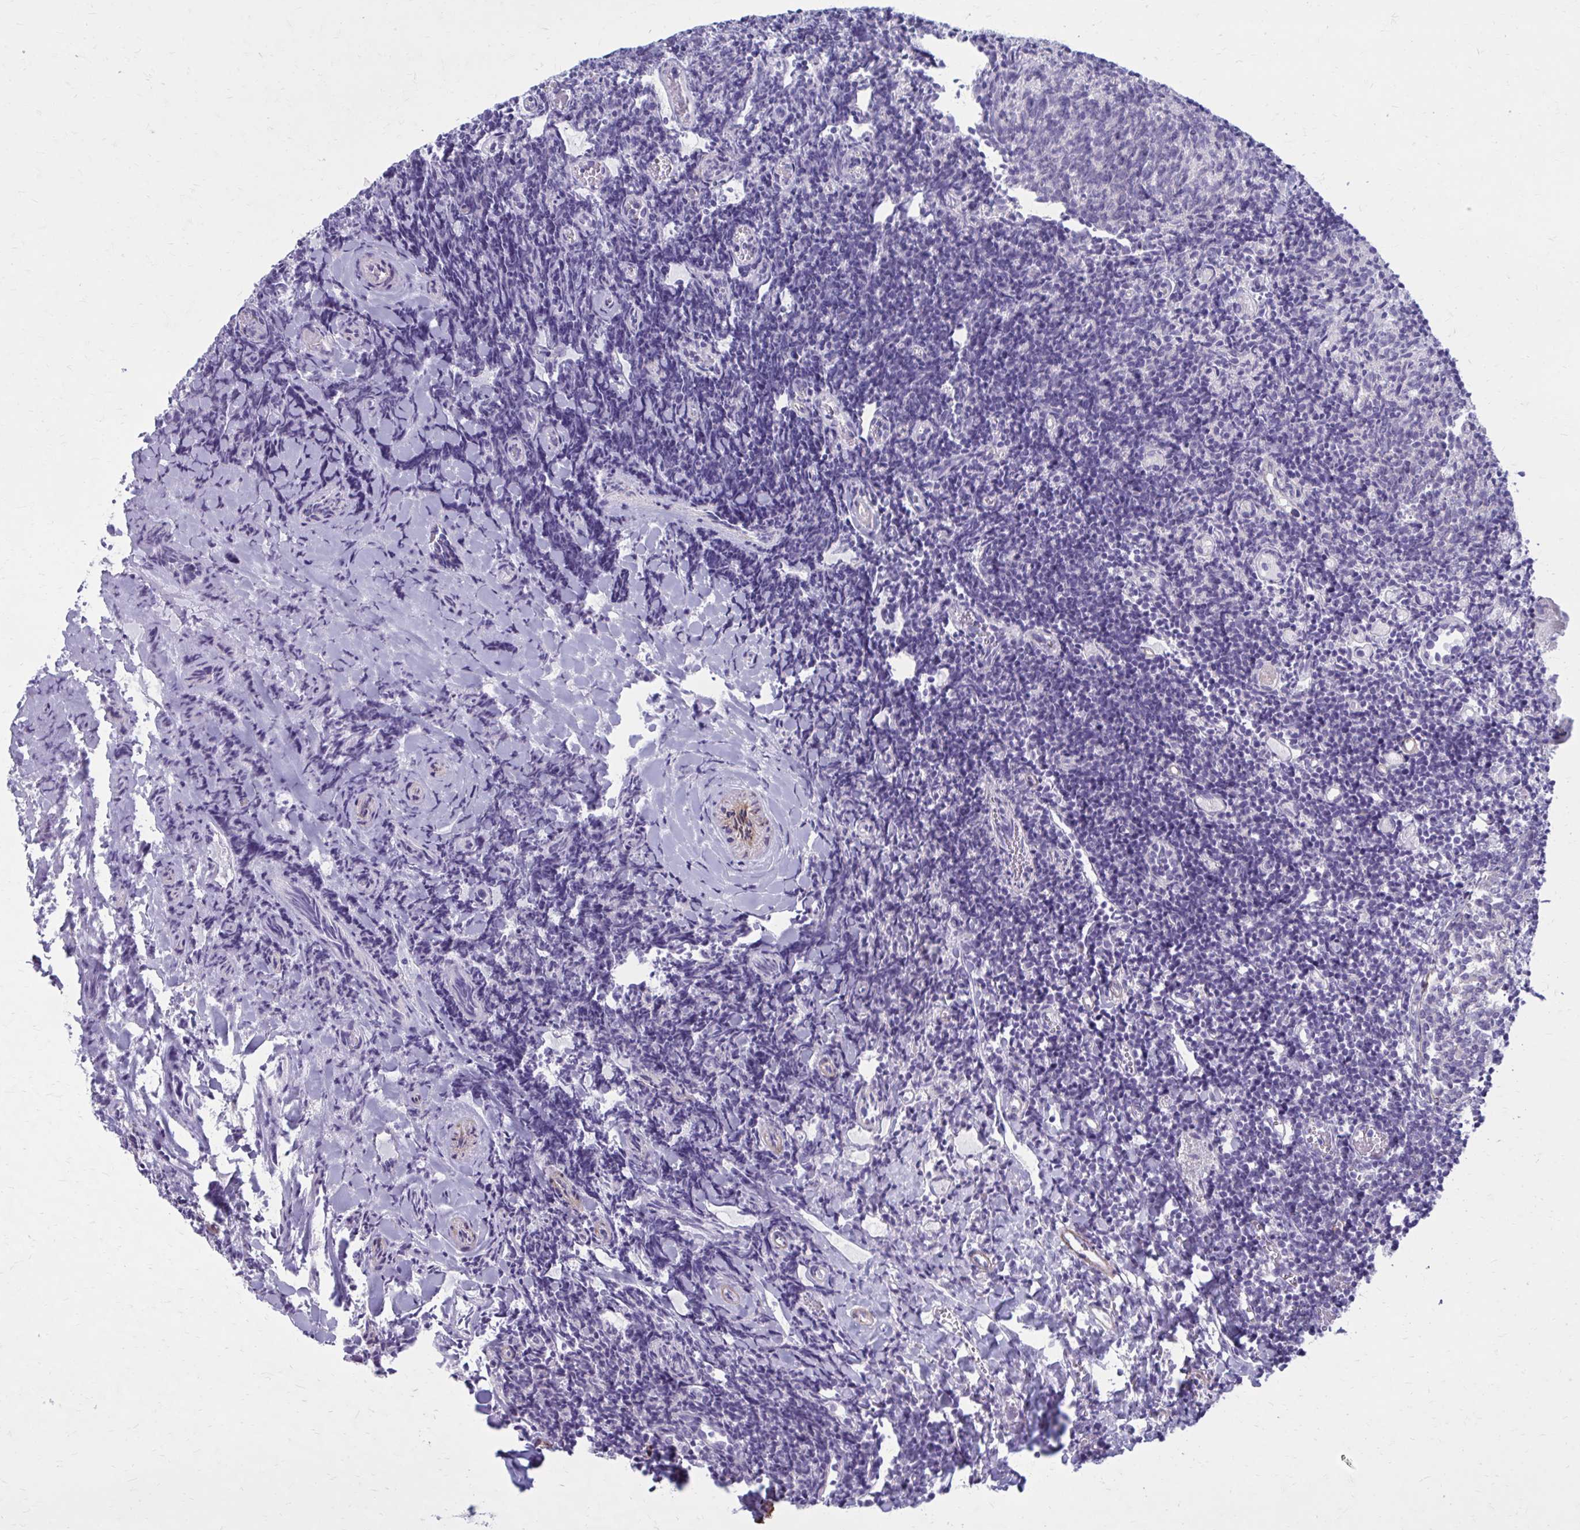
{"staining": {"intensity": "weak", "quantity": "25%-75%", "location": "cytoplasmic/membranous"}, "tissue": "tonsil", "cell_type": "Germinal center cells", "image_type": "normal", "snomed": [{"axis": "morphology", "description": "Normal tissue, NOS"}, {"axis": "topography", "description": "Tonsil"}], "caption": "Immunohistochemical staining of normal human tonsil shows 25%-75% levels of weak cytoplasmic/membranous protein staining in approximately 25%-75% of germinal center cells. Nuclei are stained in blue.", "gene": "GIGYF2", "patient": {"sex": "female", "age": 10}}